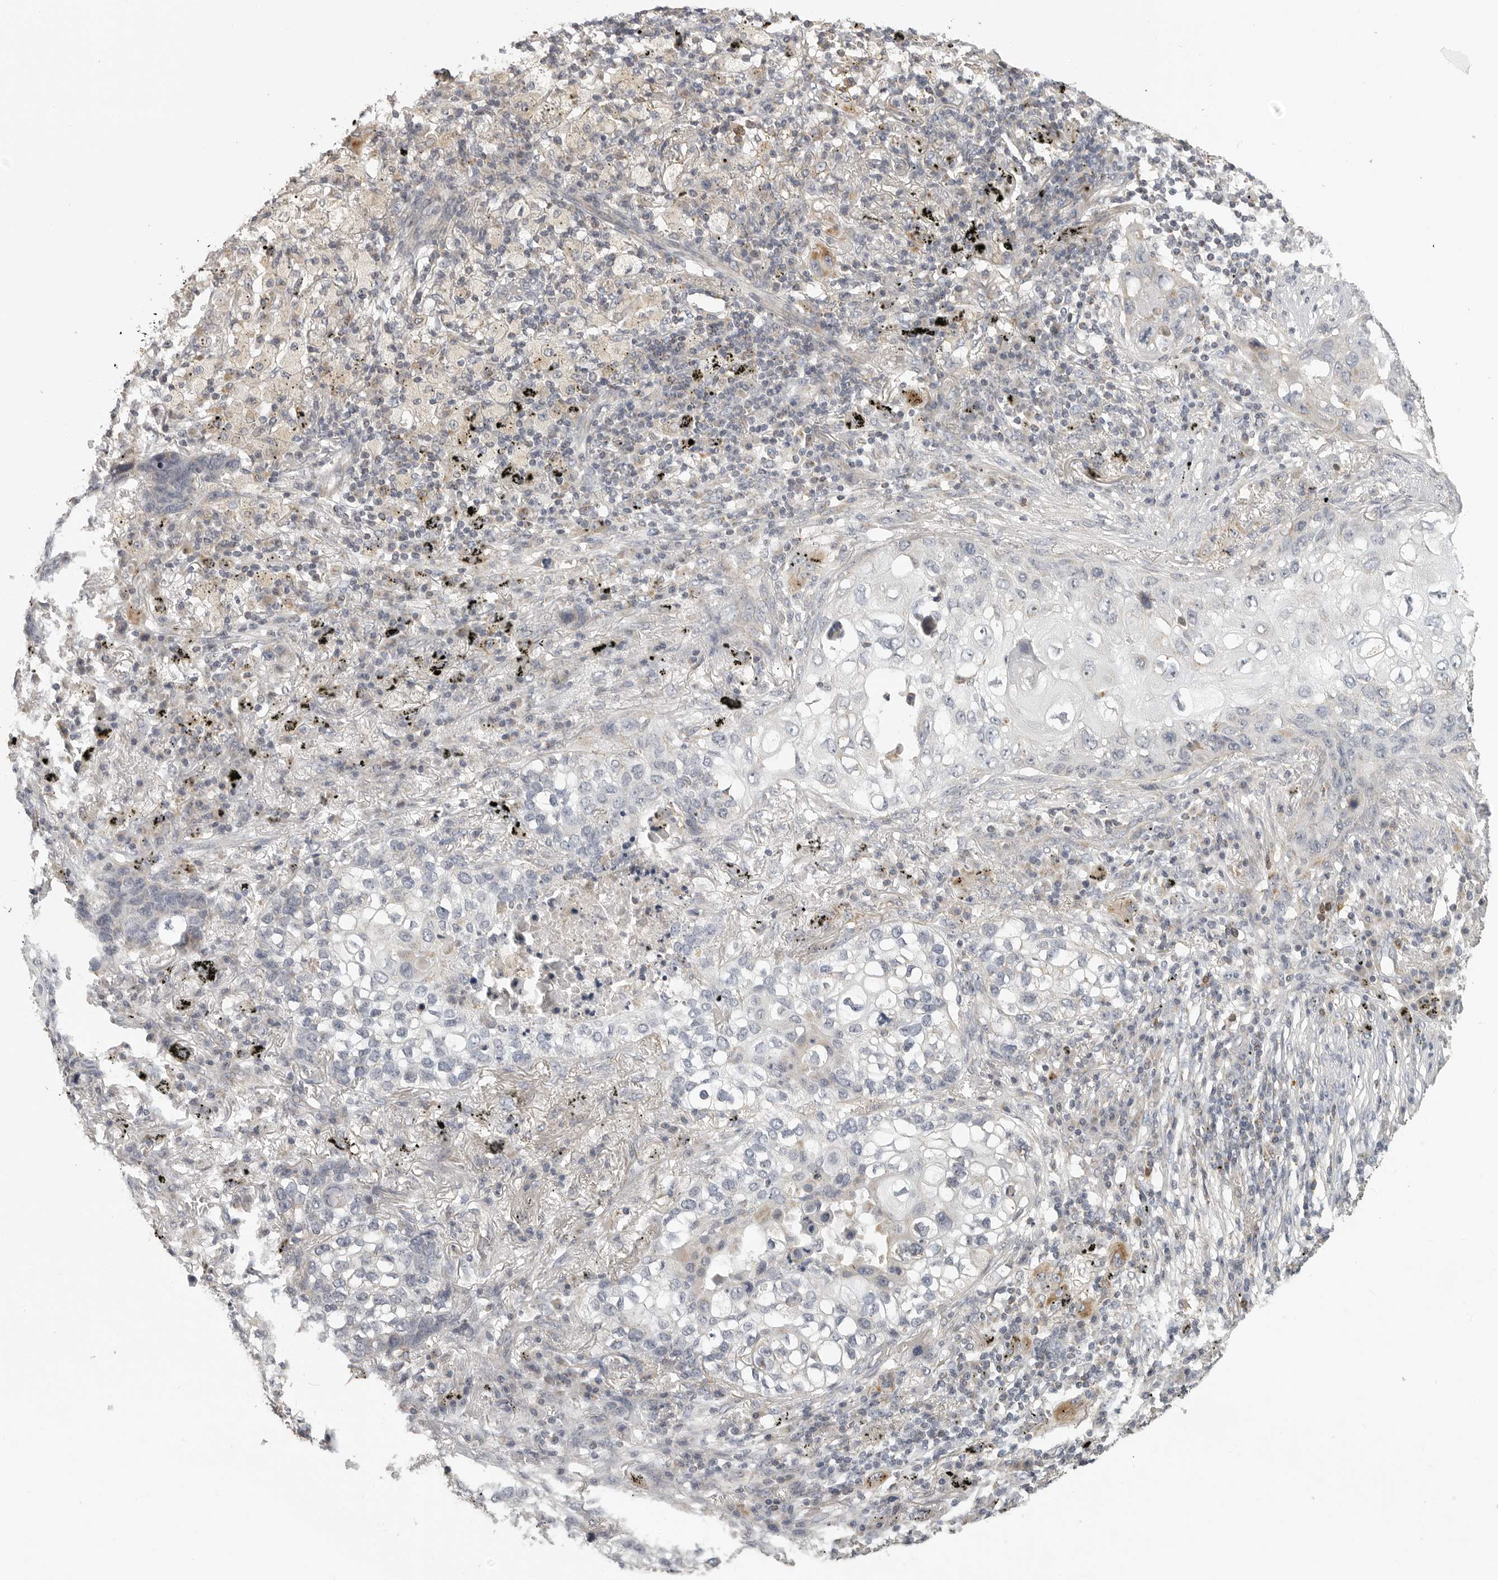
{"staining": {"intensity": "negative", "quantity": "none", "location": "none"}, "tissue": "lung cancer", "cell_type": "Tumor cells", "image_type": "cancer", "snomed": [{"axis": "morphology", "description": "Squamous cell carcinoma, NOS"}, {"axis": "topography", "description": "Lung"}], "caption": "IHC of human squamous cell carcinoma (lung) displays no expression in tumor cells.", "gene": "RXFP3", "patient": {"sex": "female", "age": 63}}